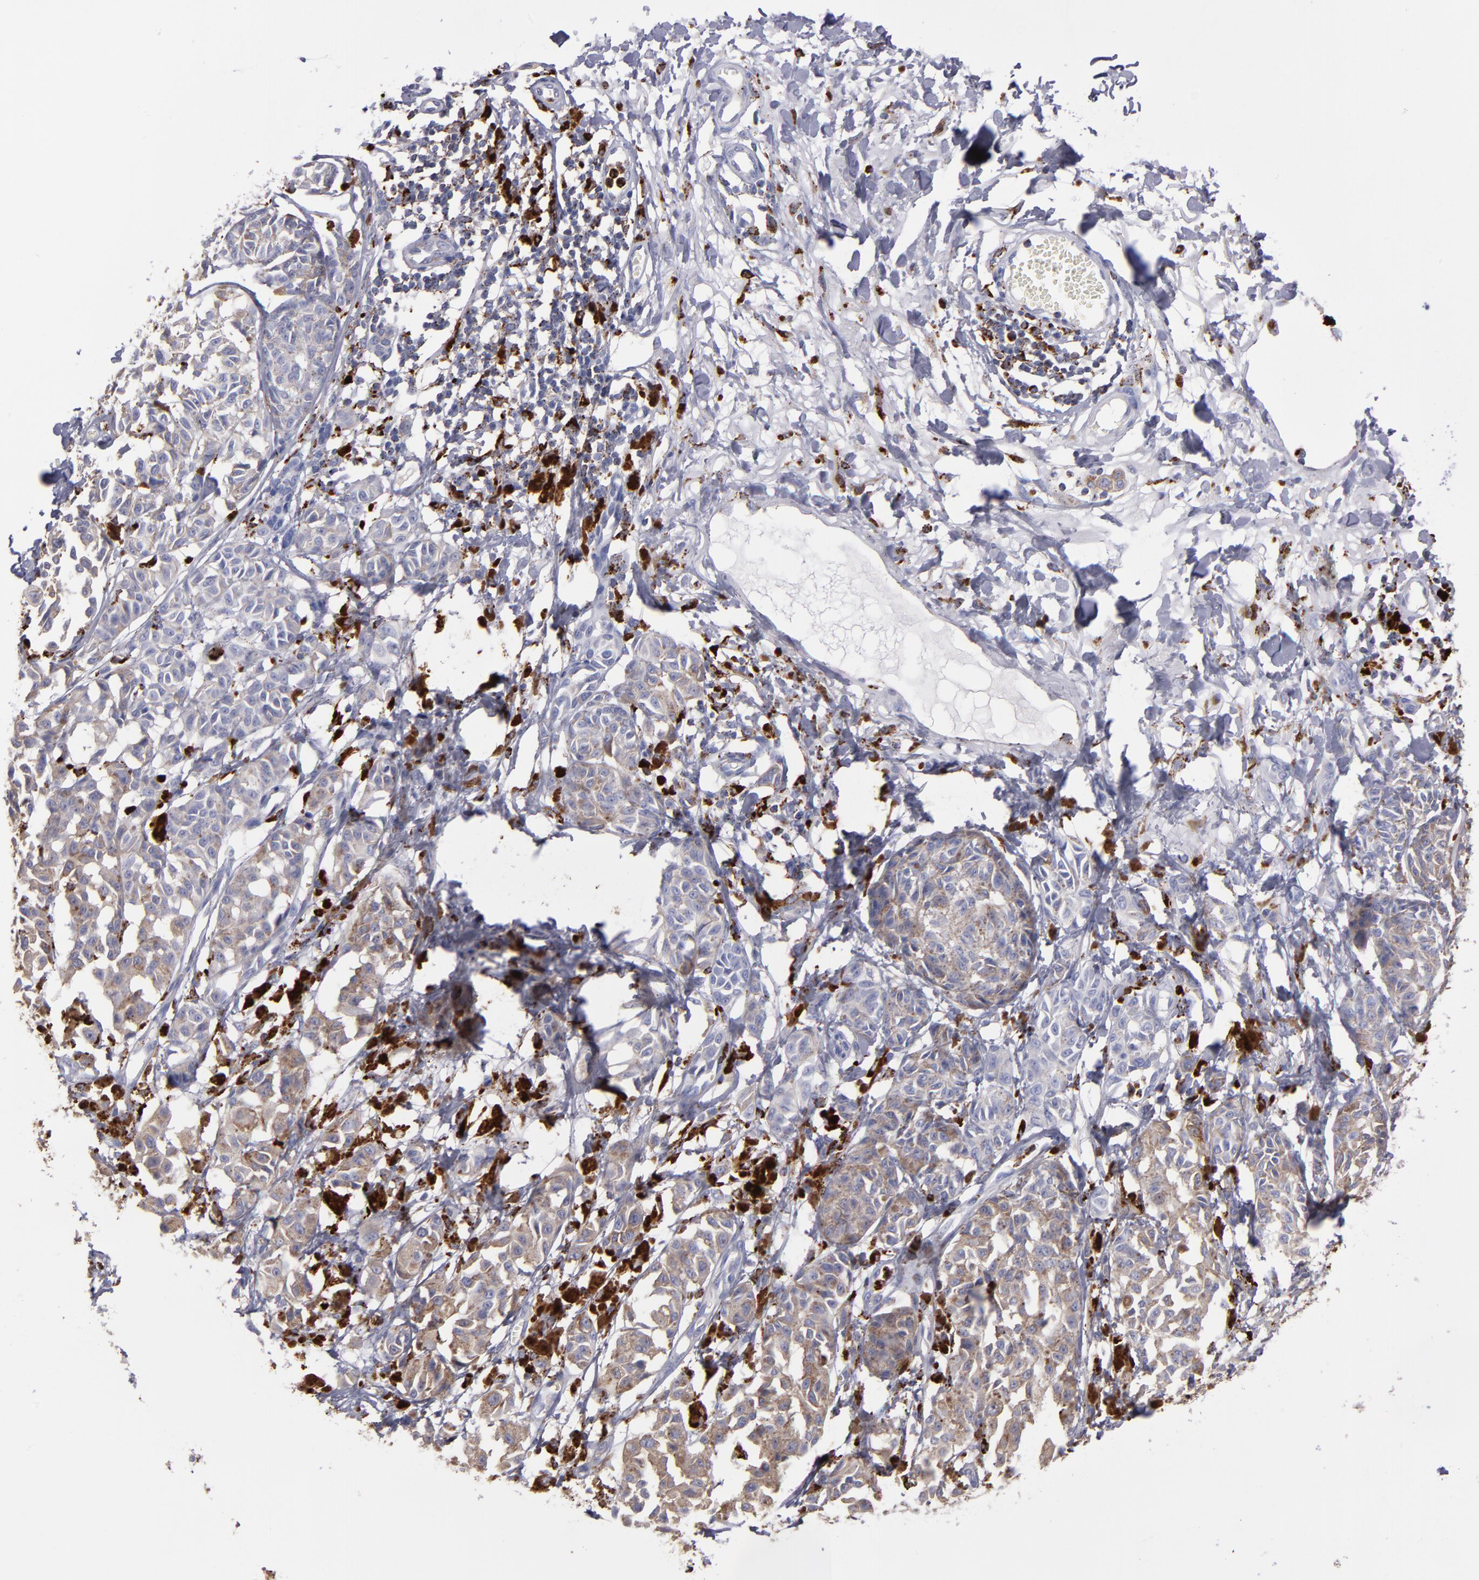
{"staining": {"intensity": "weak", "quantity": ">75%", "location": "cytoplasmic/membranous"}, "tissue": "melanoma", "cell_type": "Tumor cells", "image_type": "cancer", "snomed": [{"axis": "morphology", "description": "Malignant melanoma, NOS"}, {"axis": "topography", "description": "Skin"}], "caption": "Immunohistochemistry staining of melanoma, which exhibits low levels of weak cytoplasmic/membranous expression in about >75% of tumor cells indicating weak cytoplasmic/membranous protein staining. The staining was performed using DAB (3,3'-diaminobenzidine) (brown) for protein detection and nuclei were counterstained in hematoxylin (blue).", "gene": "CTSS", "patient": {"sex": "male", "age": 76}}